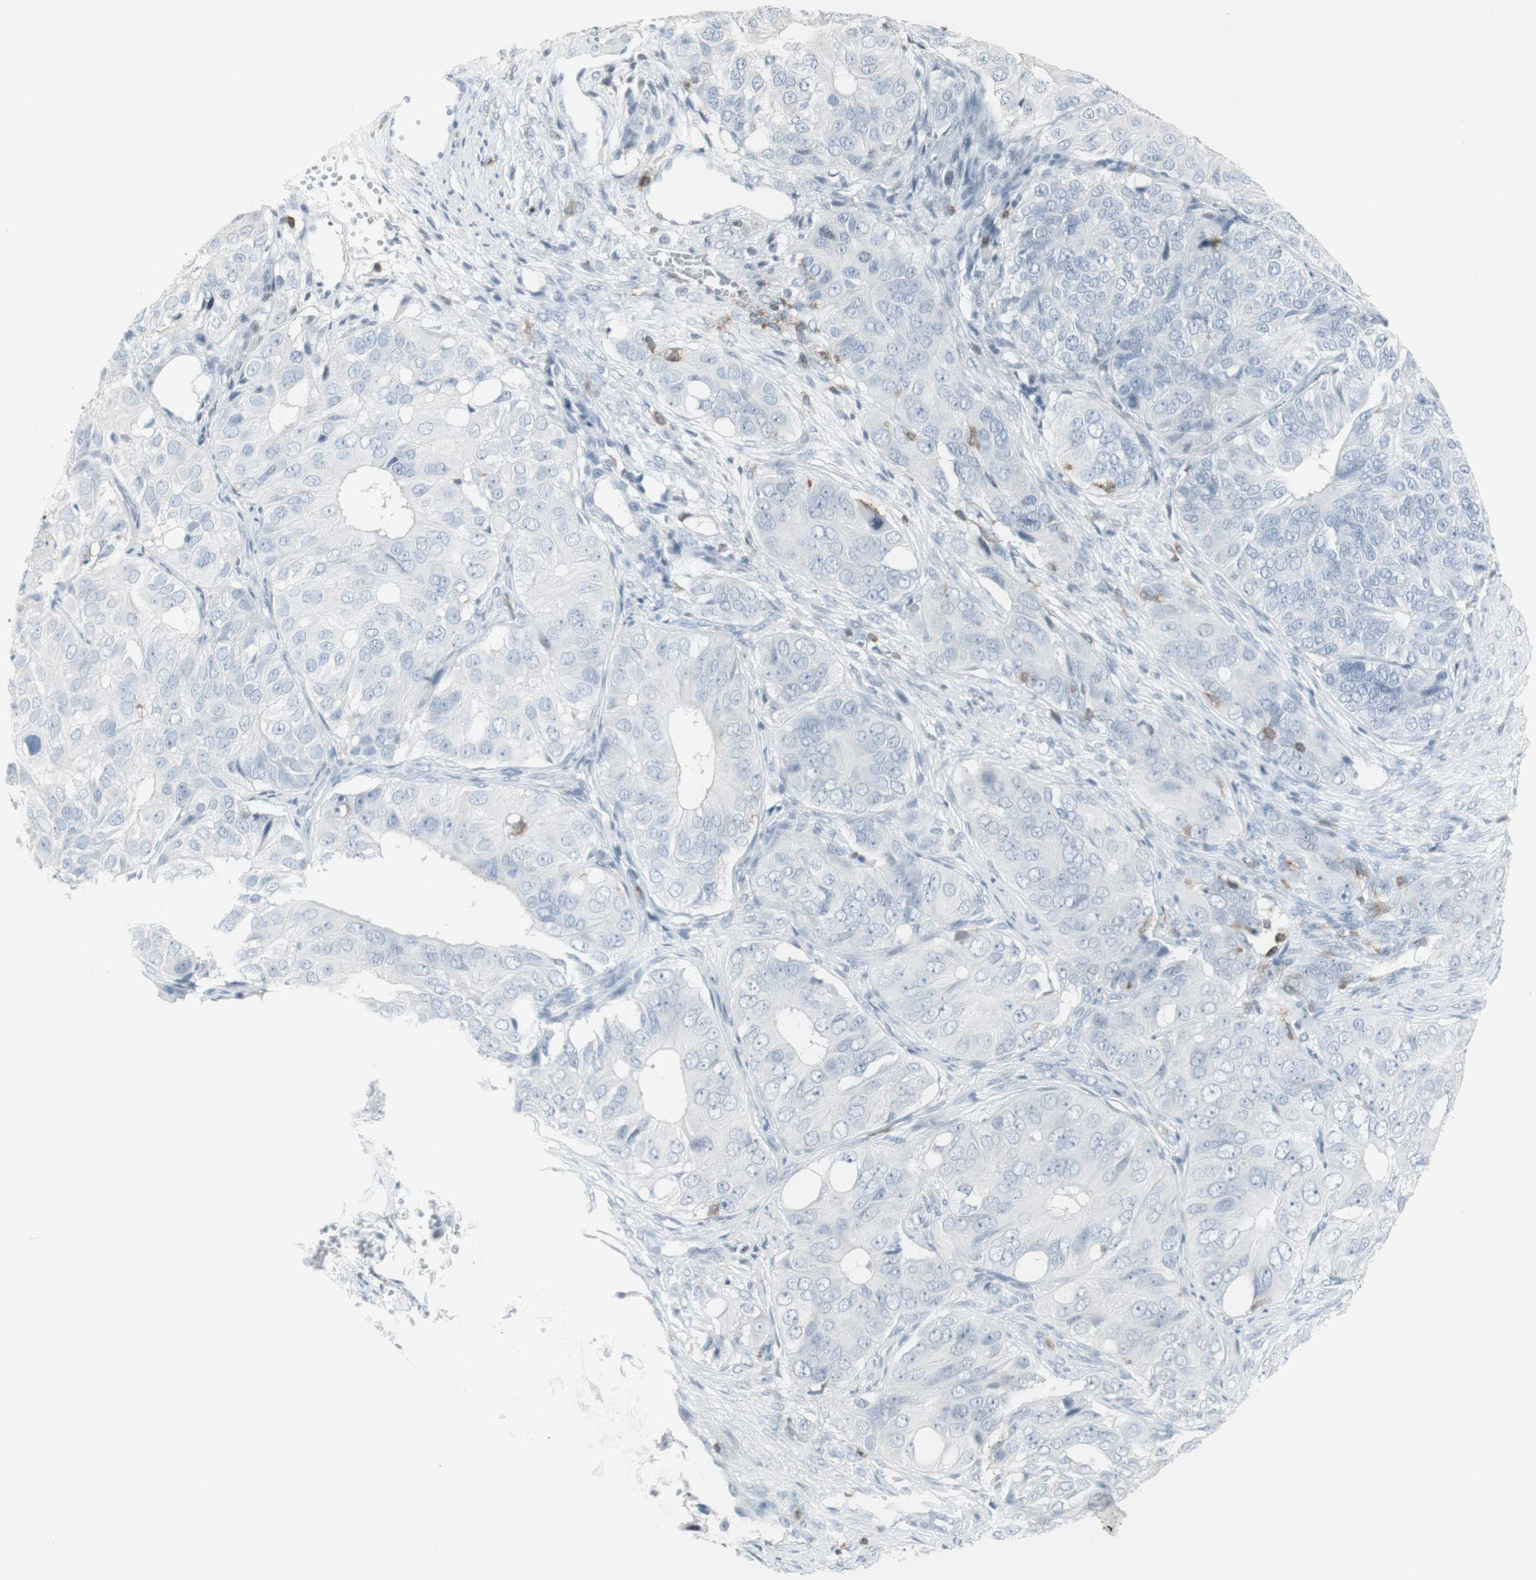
{"staining": {"intensity": "negative", "quantity": "none", "location": "none"}, "tissue": "ovarian cancer", "cell_type": "Tumor cells", "image_type": "cancer", "snomed": [{"axis": "morphology", "description": "Carcinoma, endometroid"}, {"axis": "topography", "description": "Ovary"}], "caption": "Immunohistochemistry (IHC) photomicrograph of human ovarian cancer (endometroid carcinoma) stained for a protein (brown), which reveals no positivity in tumor cells.", "gene": "NRG1", "patient": {"sex": "female", "age": 51}}